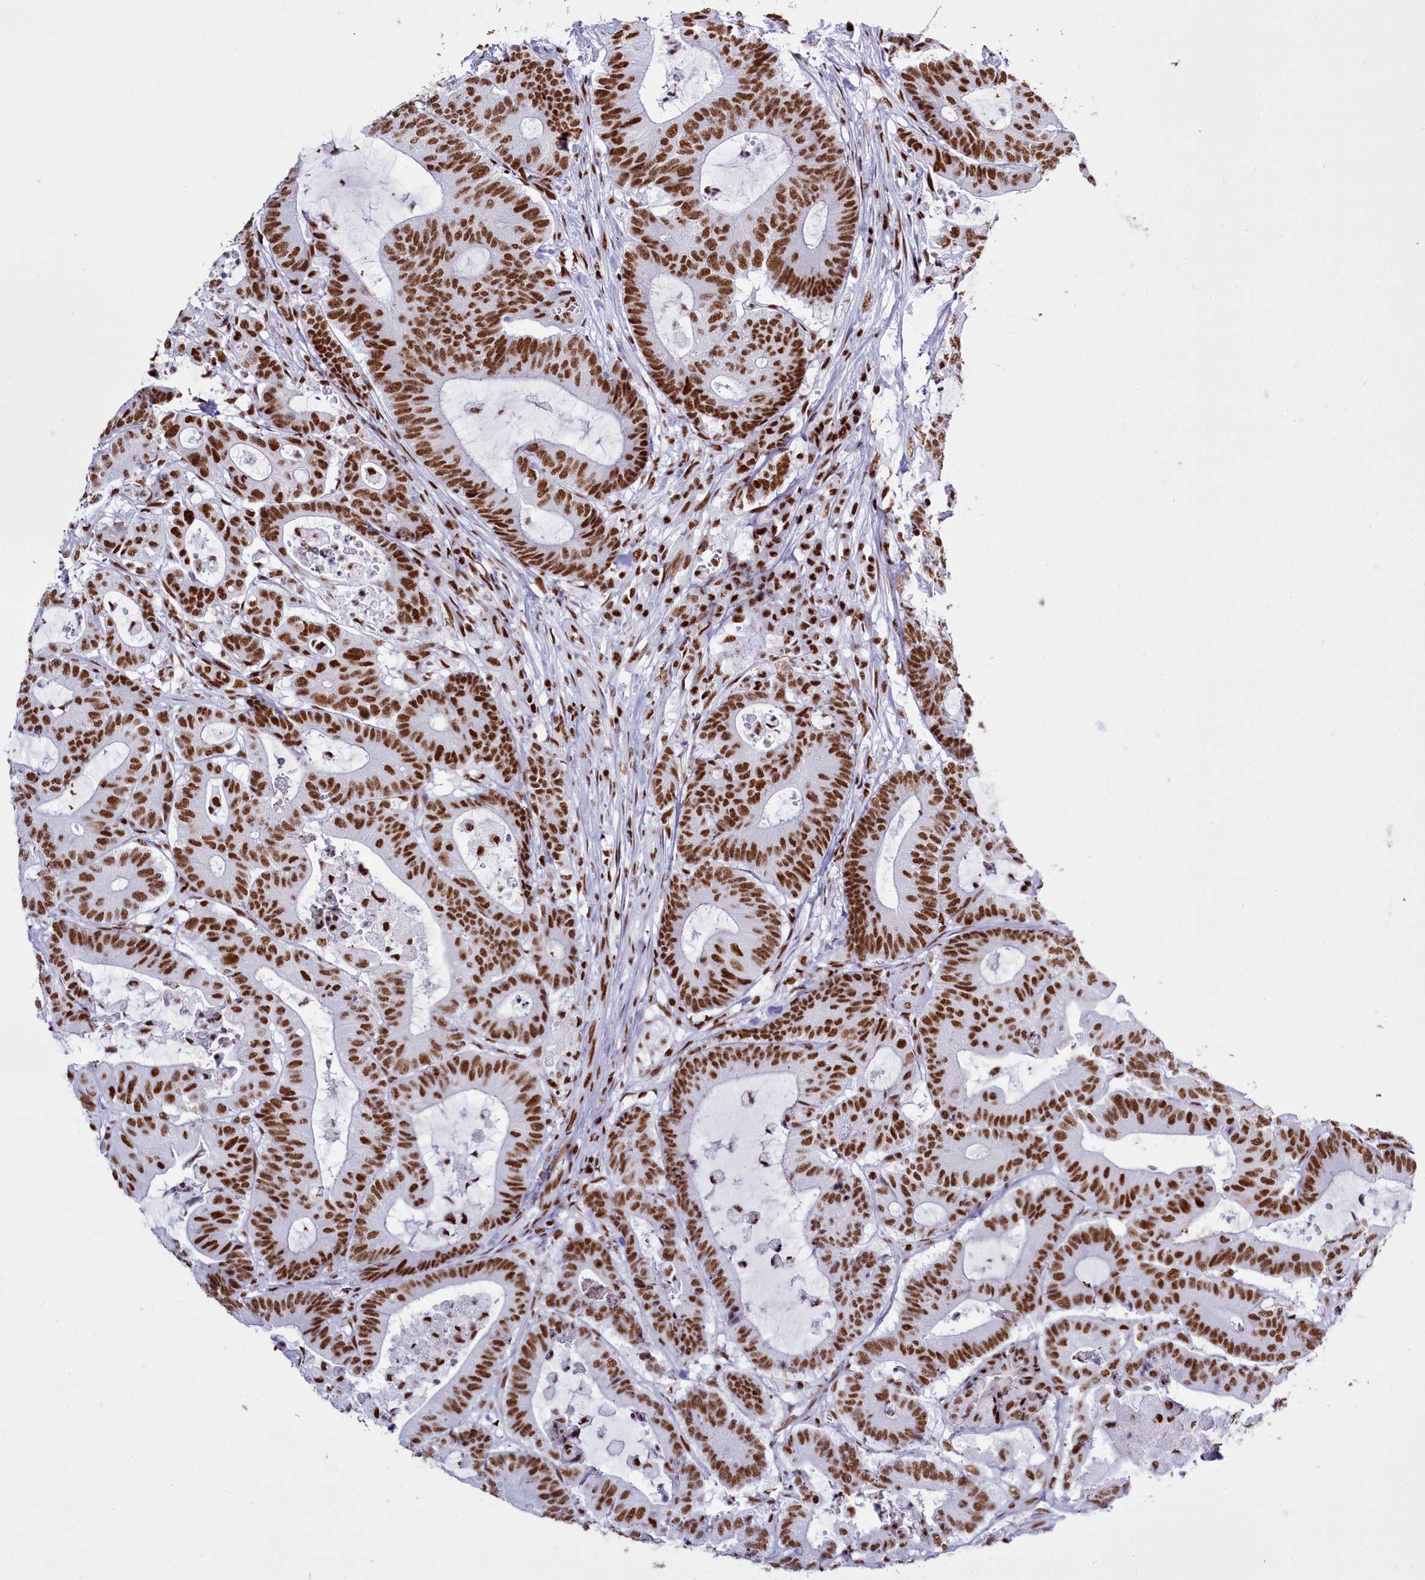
{"staining": {"intensity": "moderate", "quantity": ">75%", "location": "nuclear"}, "tissue": "colorectal cancer", "cell_type": "Tumor cells", "image_type": "cancer", "snomed": [{"axis": "morphology", "description": "Adenocarcinoma, NOS"}, {"axis": "topography", "description": "Colon"}], "caption": "There is medium levels of moderate nuclear positivity in tumor cells of colorectal cancer (adenocarcinoma), as demonstrated by immunohistochemical staining (brown color).", "gene": "RALY", "patient": {"sex": "female", "age": 84}}